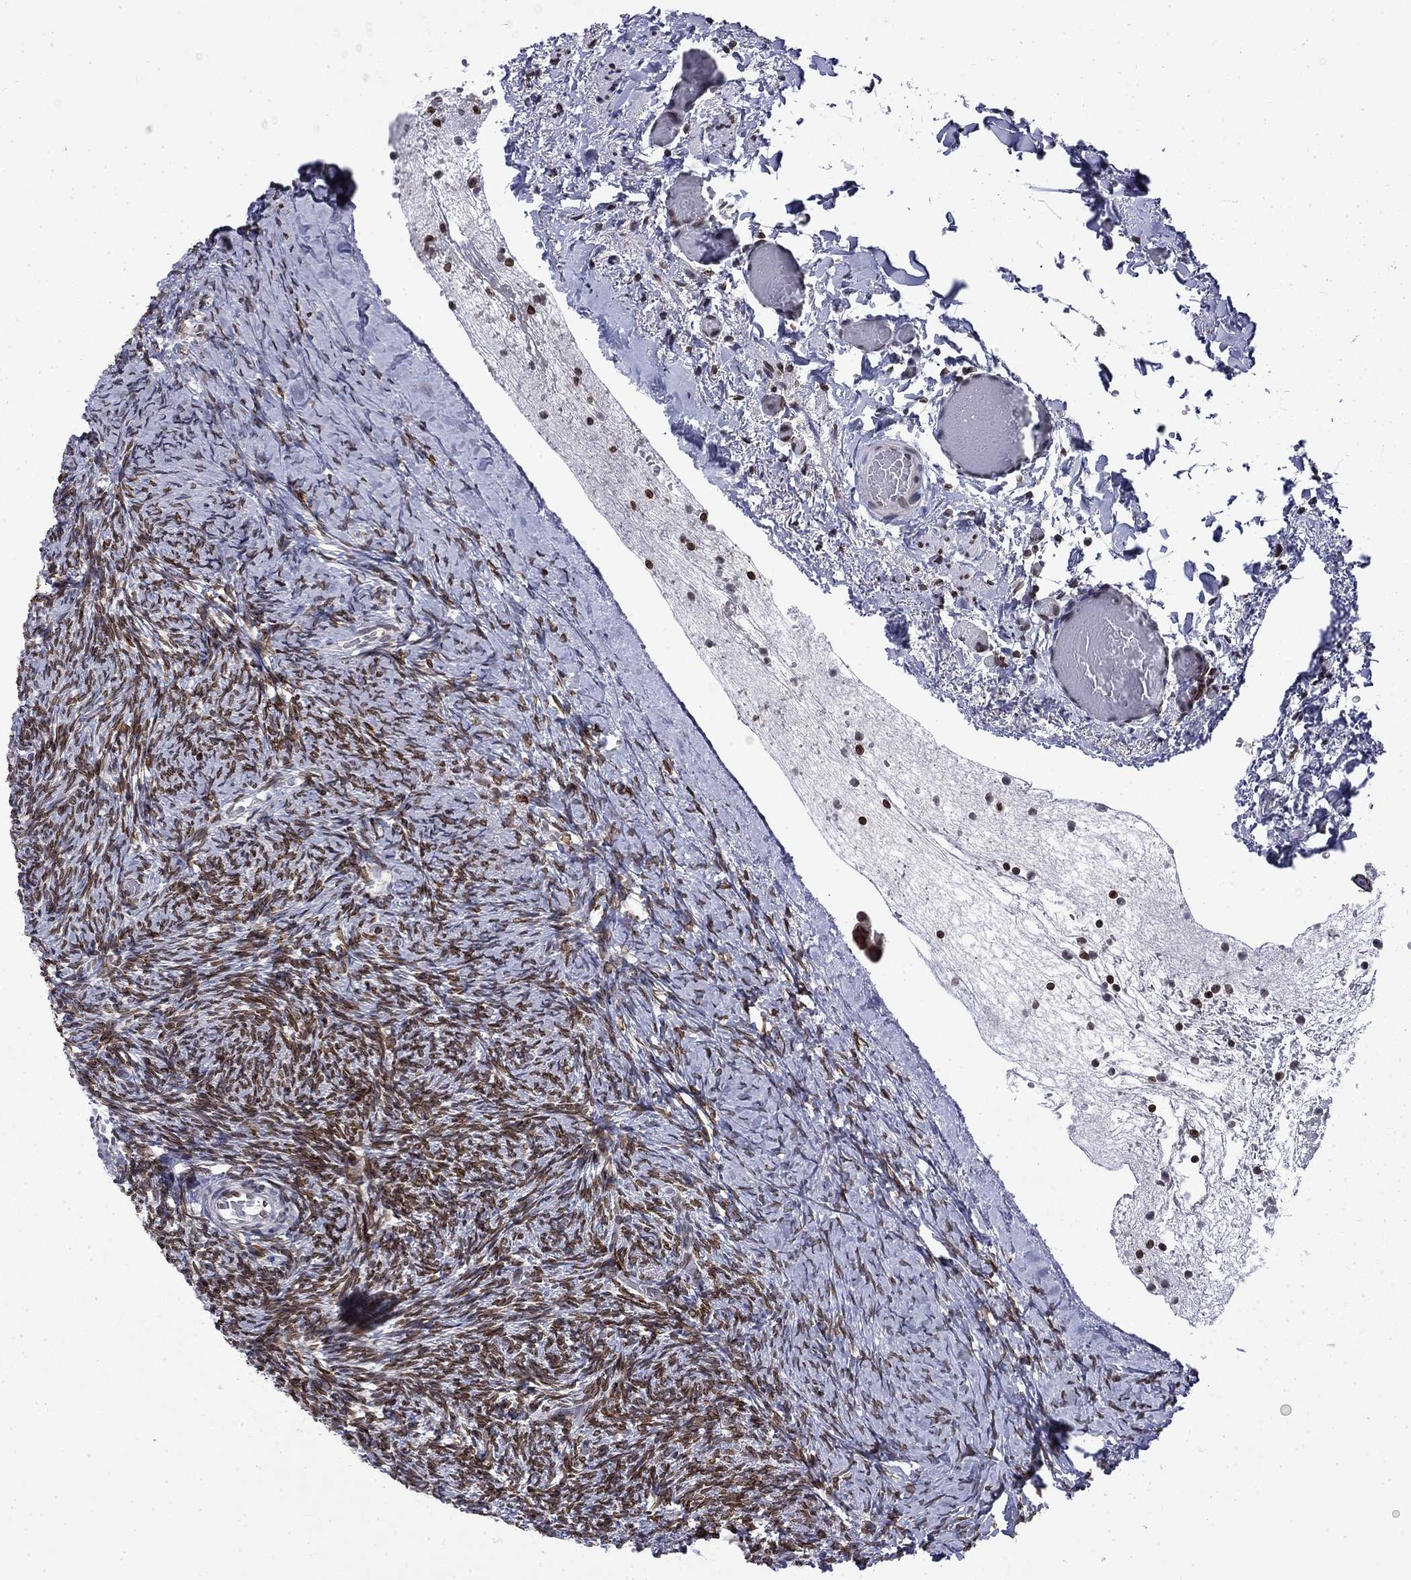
{"staining": {"intensity": "negative", "quantity": "none", "location": "none"}, "tissue": "ovary", "cell_type": "Follicle cells", "image_type": "normal", "snomed": [{"axis": "morphology", "description": "Normal tissue, NOS"}, {"axis": "topography", "description": "Ovary"}], "caption": "IHC photomicrograph of normal ovary: ovary stained with DAB demonstrates no significant protein staining in follicle cells.", "gene": "SLA", "patient": {"sex": "female", "age": 39}}